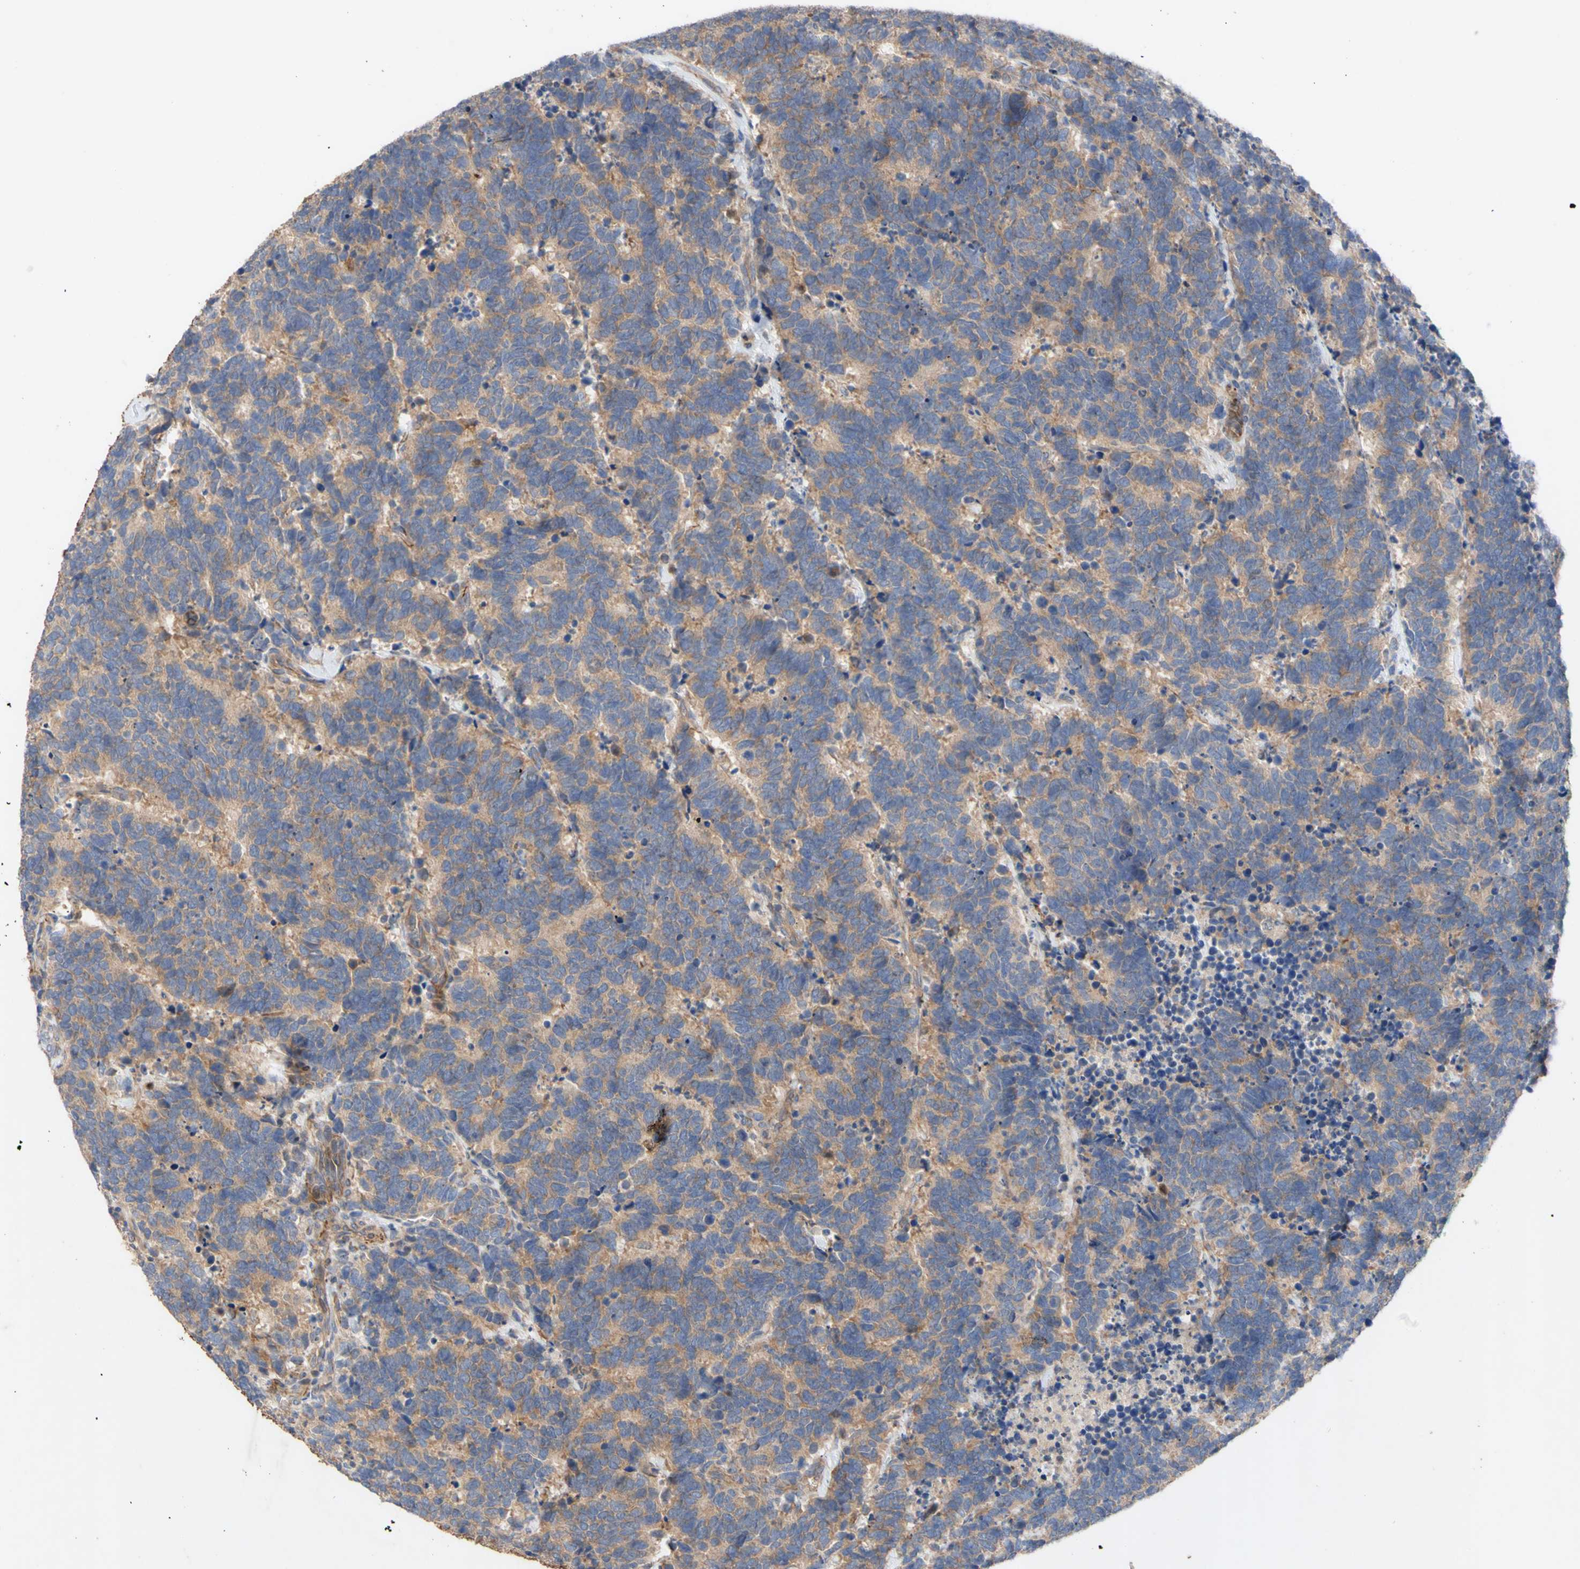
{"staining": {"intensity": "moderate", "quantity": ">75%", "location": "cytoplasmic/membranous"}, "tissue": "carcinoid", "cell_type": "Tumor cells", "image_type": "cancer", "snomed": [{"axis": "morphology", "description": "Carcinoma, NOS"}, {"axis": "morphology", "description": "Carcinoid, malignant, NOS"}, {"axis": "topography", "description": "Urinary bladder"}], "caption": "Immunohistochemical staining of human carcinoid shows moderate cytoplasmic/membranous protein staining in about >75% of tumor cells. (brown staining indicates protein expression, while blue staining denotes nuclei).", "gene": "EIF2S3", "patient": {"sex": "male", "age": 57}}